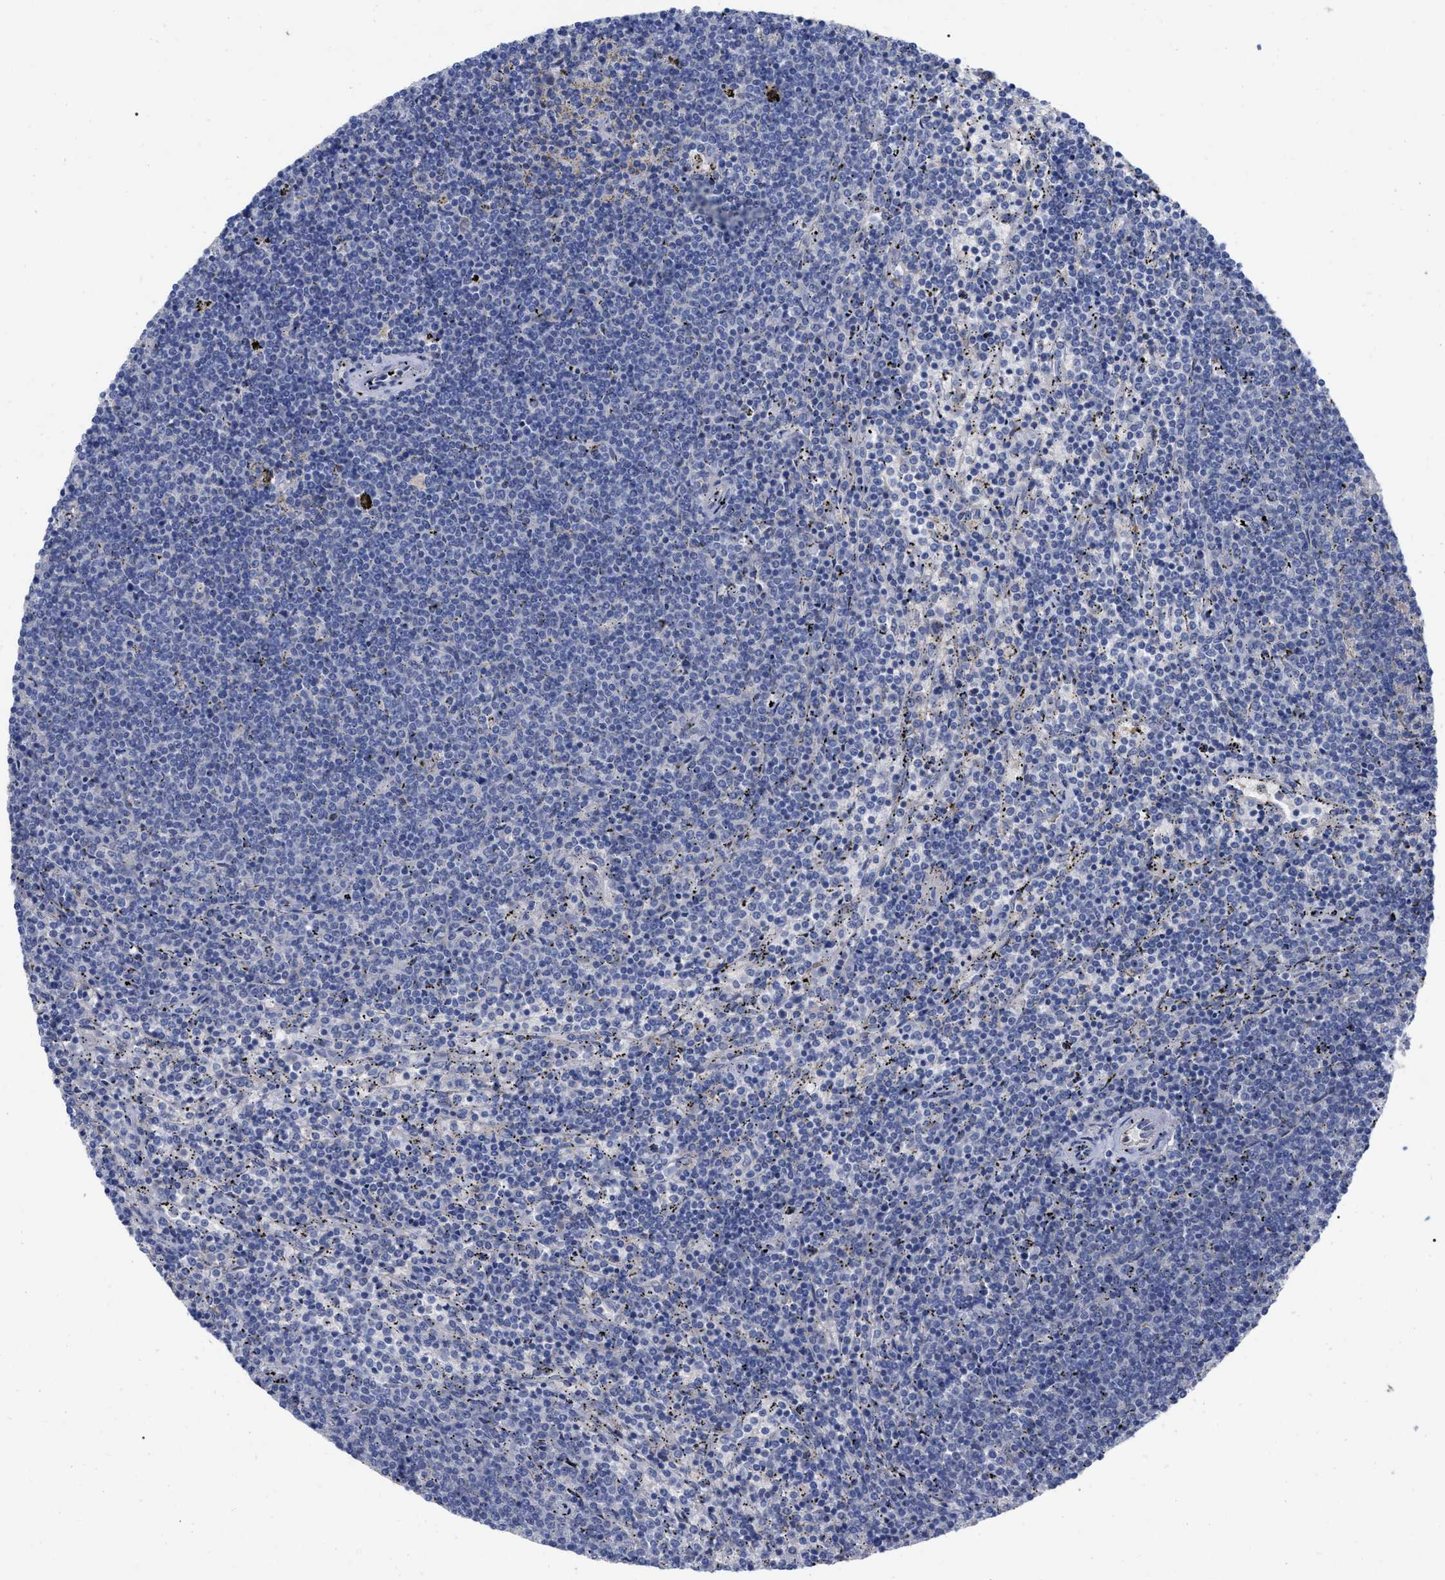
{"staining": {"intensity": "negative", "quantity": "none", "location": "none"}, "tissue": "lymphoma", "cell_type": "Tumor cells", "image_type": "cancer", "snomed": [{"axis": "morphology", "description": "Malignant lymphoma, non-Hodgkin's type, Low grade"}, {"axis": "topography", "description": "Spleen"}], "caption": "This is an immunohistochemistry photomicrograph of human lymphoma. There is no staining in tumor cells.", "gene": "IGHV5-51", "patient": {"sex": "female", "age": 50}}